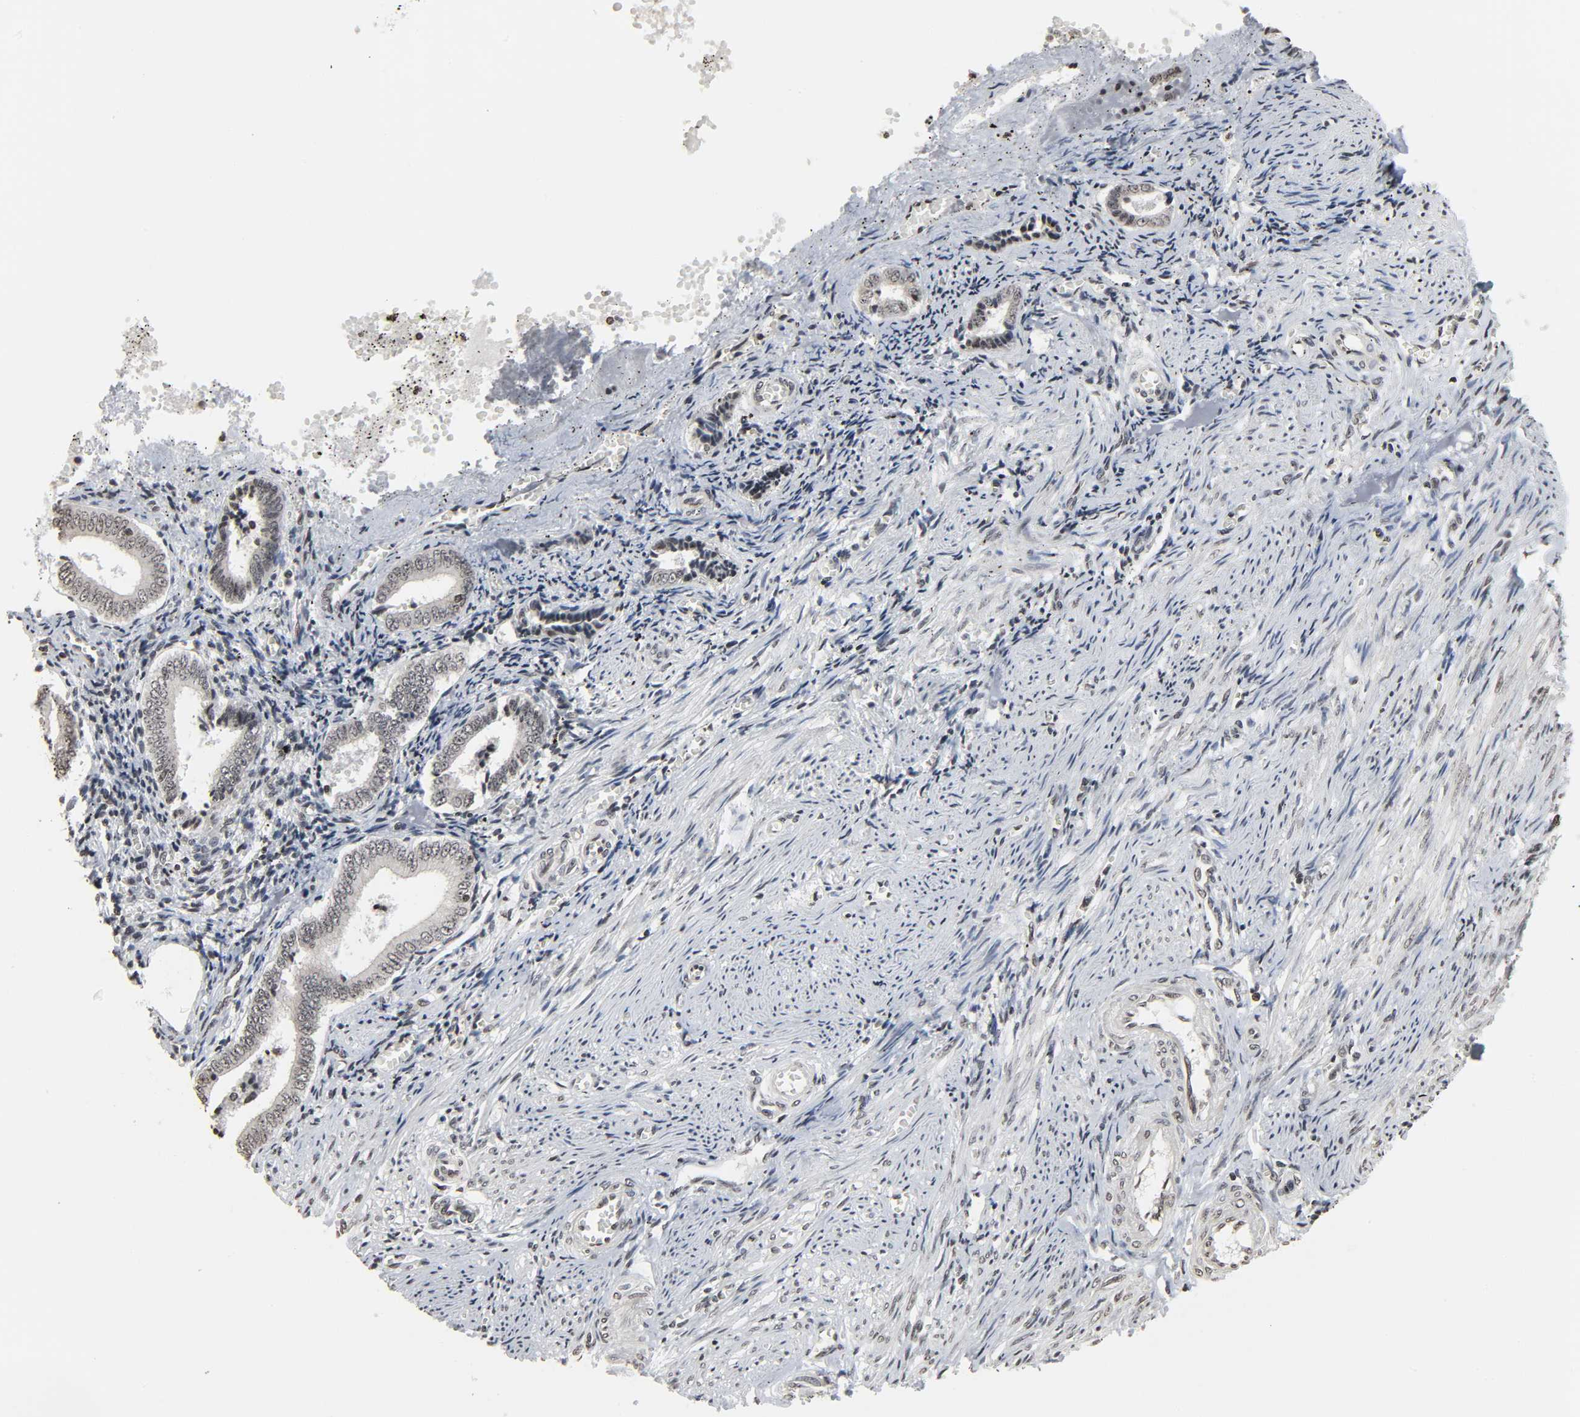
{"staining": {"intensity": "weak", "quantity": ">75%", "location": "nuclear"}, "tissue": "endometrium", "cell_type": "Cells in endometrial stroma", "image_type": "normal", "snomed": [{"axis": "morphology", "description": "Normal tissue, NOS"}, {"axis": "topography", "description": "Endometrium"}], "caption": "This photomicrograph displays immunohistochemistry (IHC) staining of unremarkable human endometrium, with low weak nuclear staining in about >75% of cells in endometrial stroma.", "gene": "ELAVL1", "patient": {"sex": "female", "age": 42}}